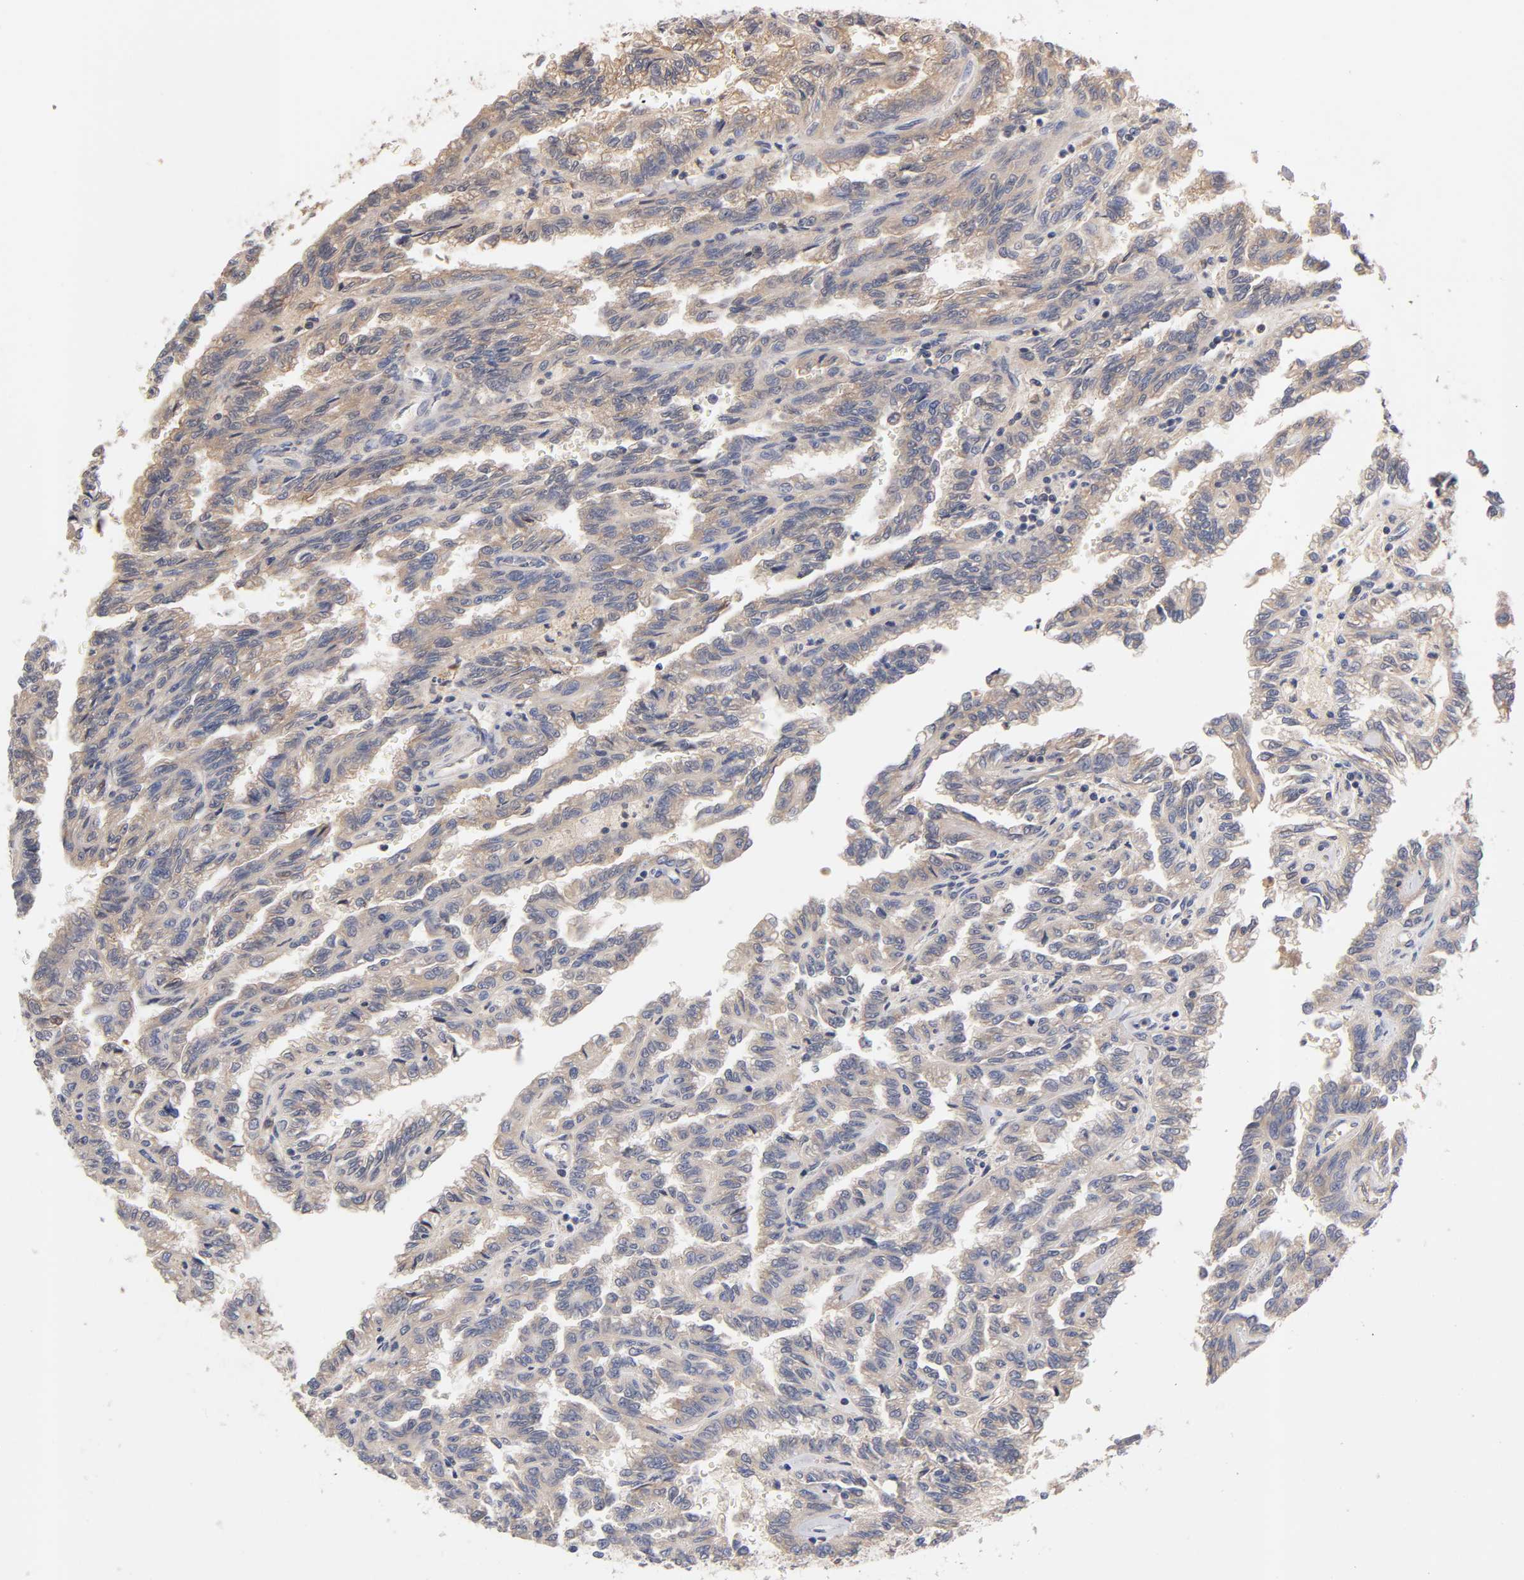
{"staining": {"intensity": "moderate", "quantity": ">75%", "location": "cytoplasmic/membranous"}, "tissue": "renal cancer", "cell_type": "Tumor cells", "image_type": "cancer", "snomed": [{"axis": "morphology", "description": "Inflammation, NOS"}, {"axis": "morphology", "description": "Adenocarcinoma, NOS"}, {"axis": "topography", "description": "Kidney"}], "caption": "Approximately >75% of tumor cells in renal cancer exhibit moderate cytoplasmic/membranous protein staining as visualized by brown immunohistochemical staining.", "gene": "RPS29", "patient": {"sex": "male", "age": 68}}